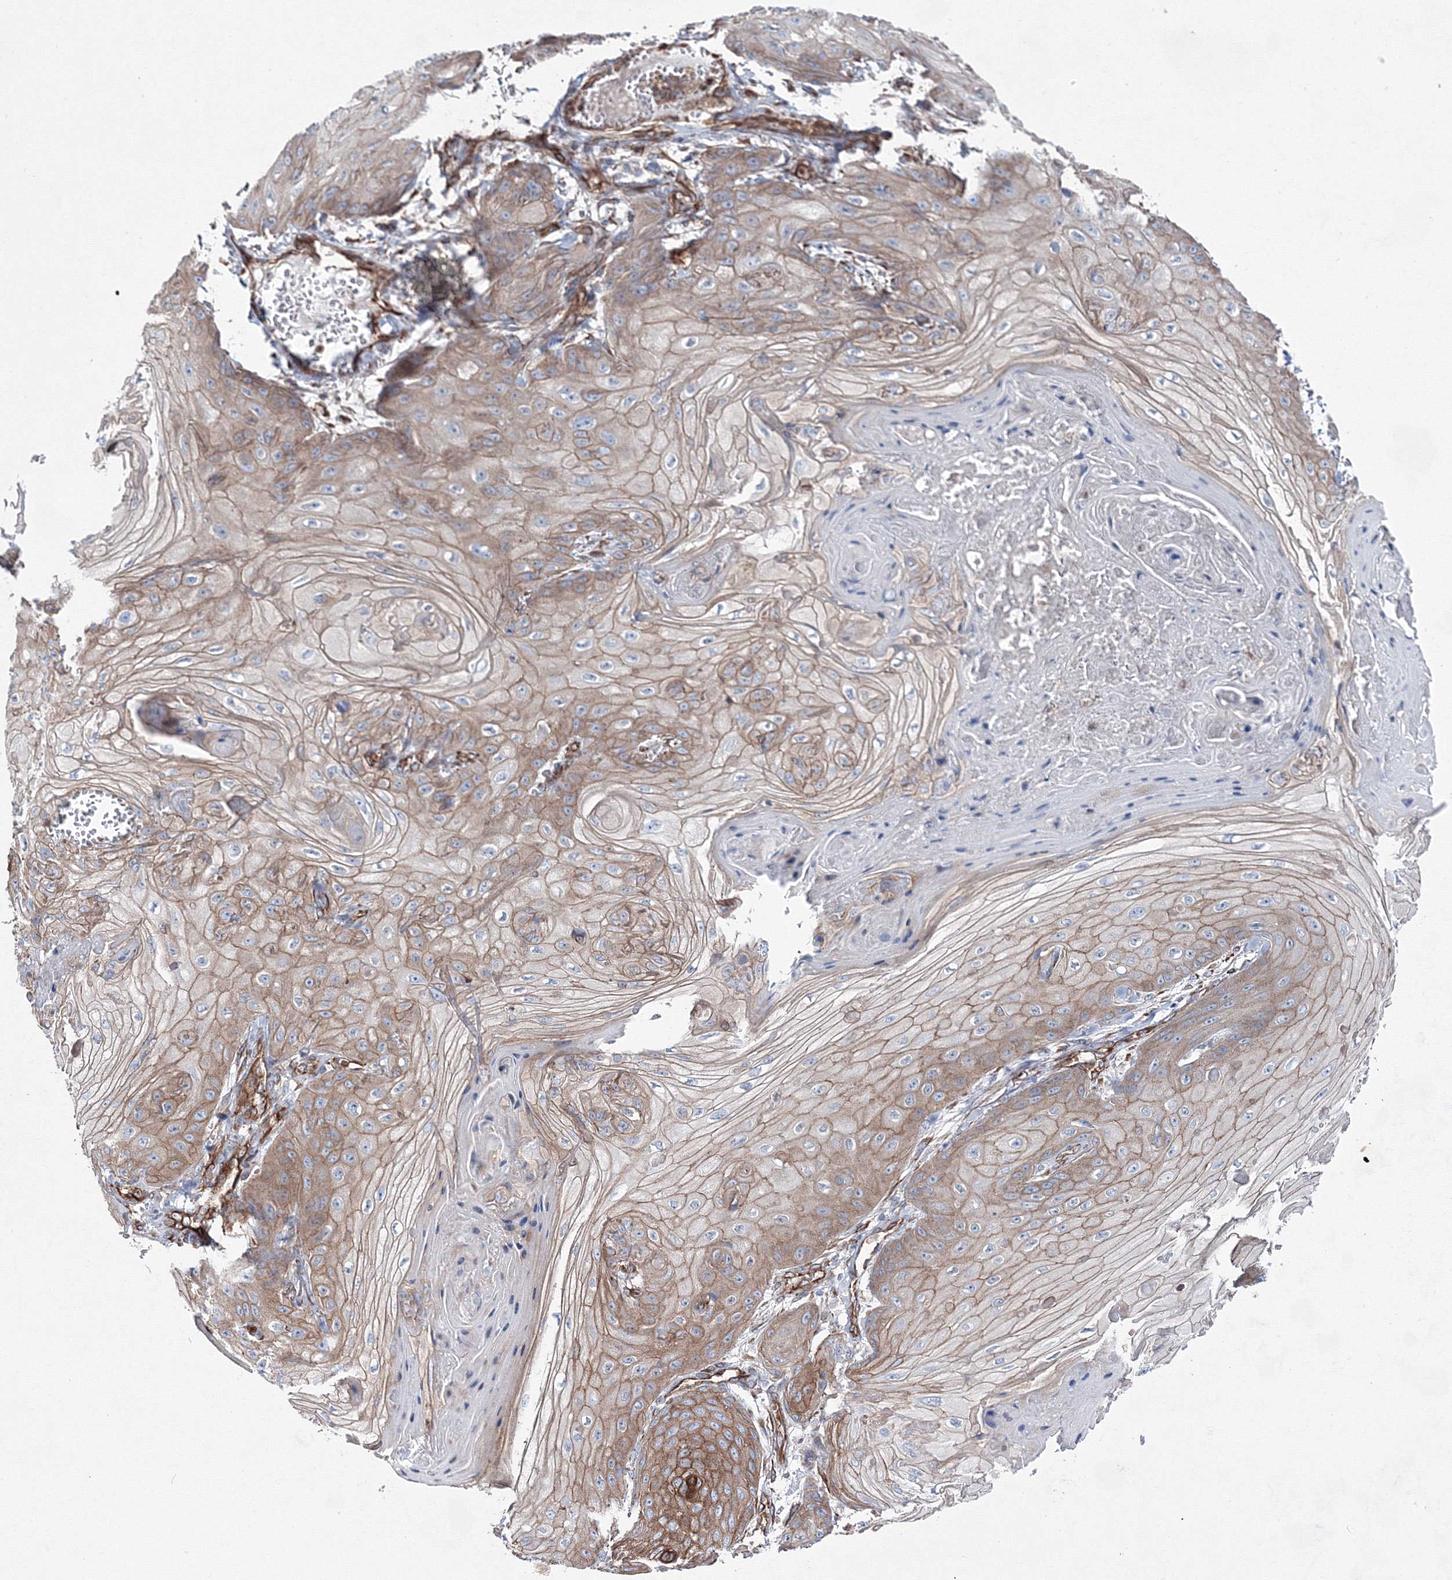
{"staining": {"intensity": "weak", "quantity": ">75%", "location": "cytoplasmic/membranous"}, "tissue": "skin cancer", "cell_type": "Tumor cells", "image_type": "cancer", "snomed": [{"axis": "morphology", "description": "Squamous cell carcinoma, NOS"}, {"axis": "topography", "description": "Skin"}], "caption": "Weak cytoplasmic/membranous staining is present in about >75% of tumor cells in squamous cell carcinoma (skin). Immunohistochemistry (ihc) stains the protein of interest in brown and the nuclei are stained blue.", "gene": "ANKRD37", "patient": {"sex": "male", "age": 74}}